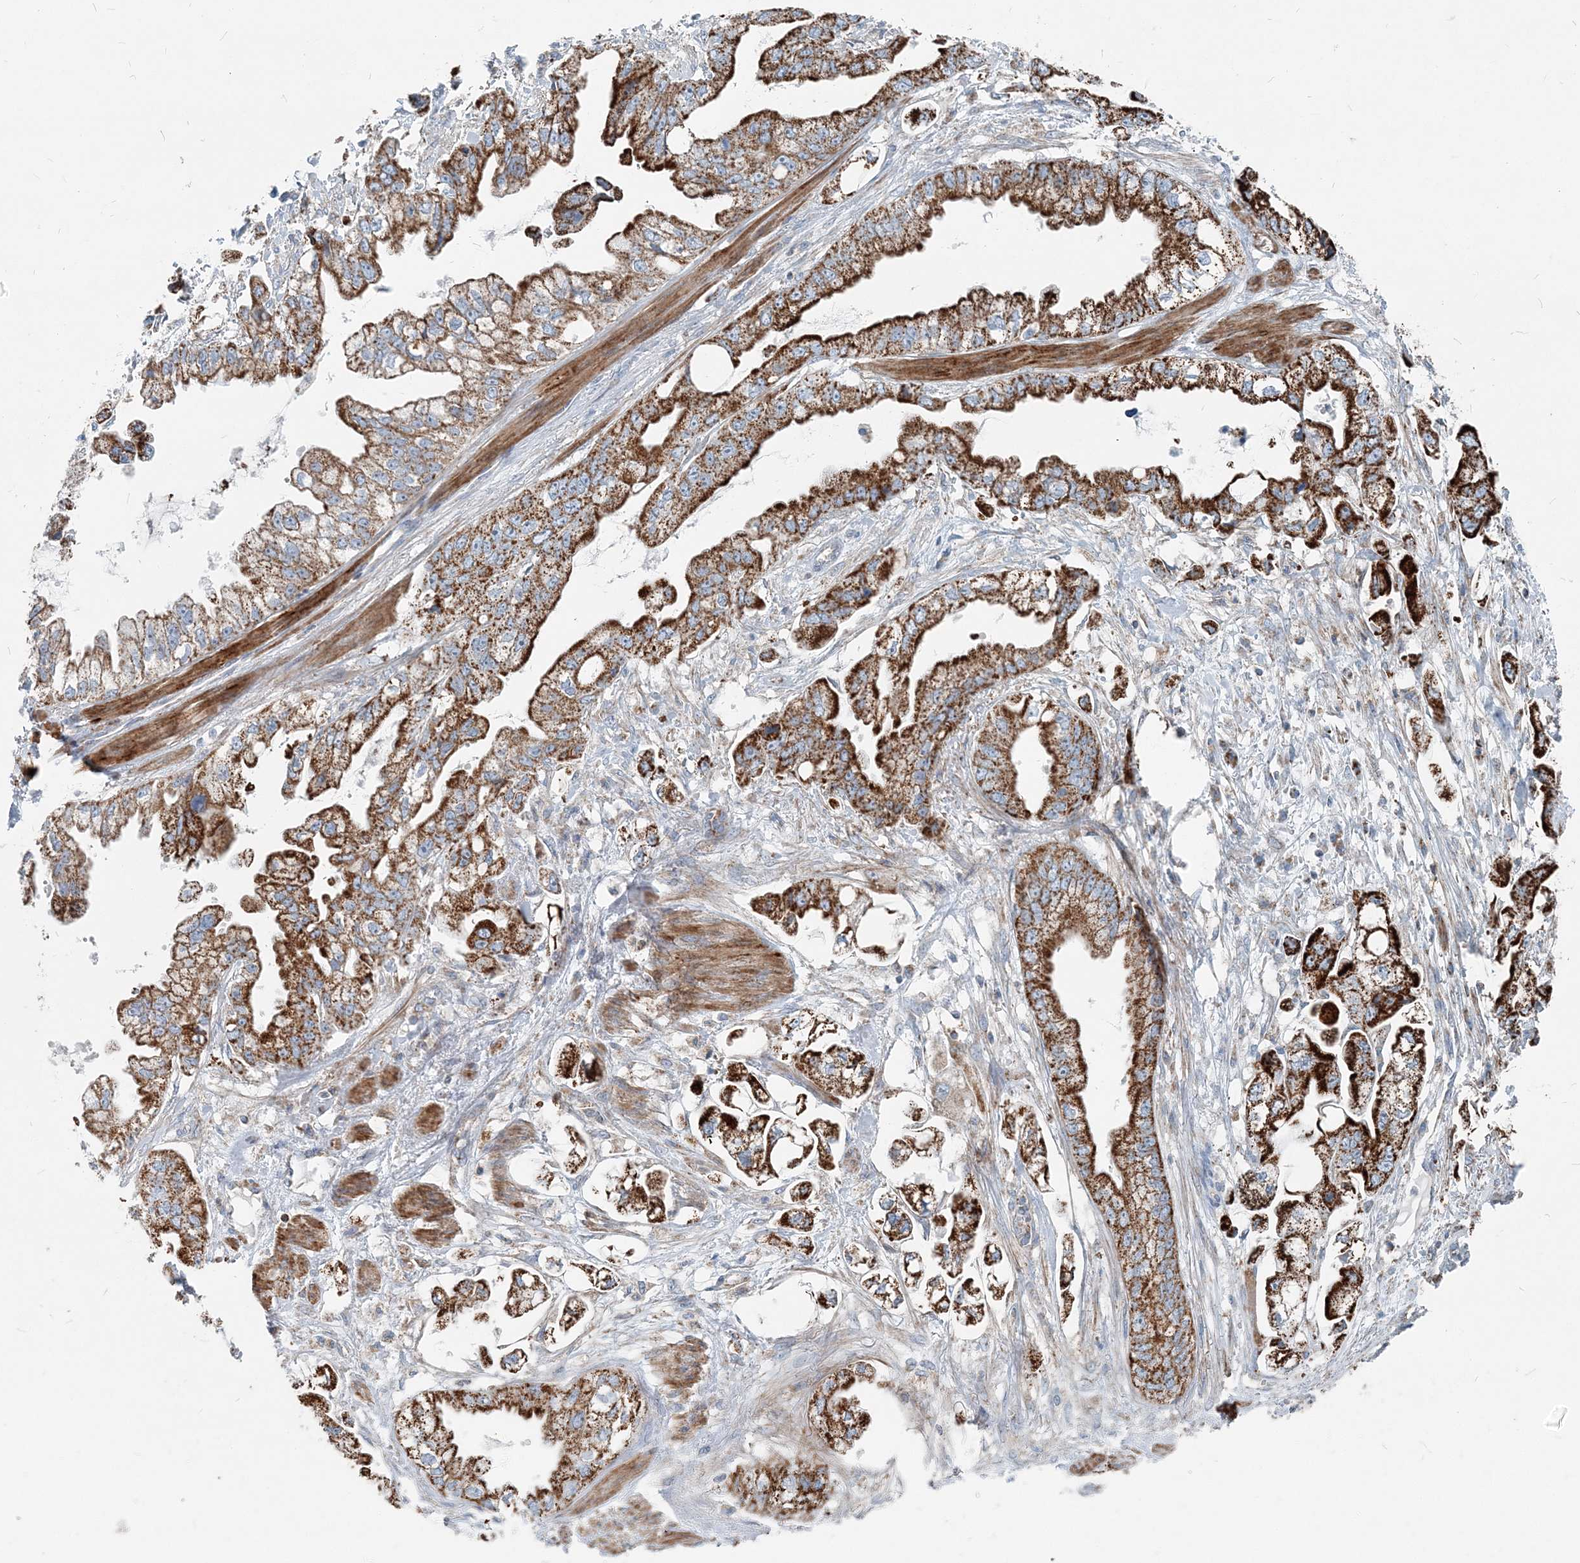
{"staining": {"intensity": "strong", "quantity": ">75%", "location": "cytoplasmic/membranous"}, "tissue": "stomach cancer", "cell_type": "Tumor cells", "image_type": "cancer", "snomed": [{"axis": "morphology", "description": "Adenocarcinoma, NOS"}, {"axis": "topography", "description": "Stomach"}], "caption": "Strong cytoplasmic/membranous protein expression is seen in about >75% of tumor cells in stomach adenocarcinoma.", "gene": "INTU", "patient": {"sex": "male", "age": 62}}